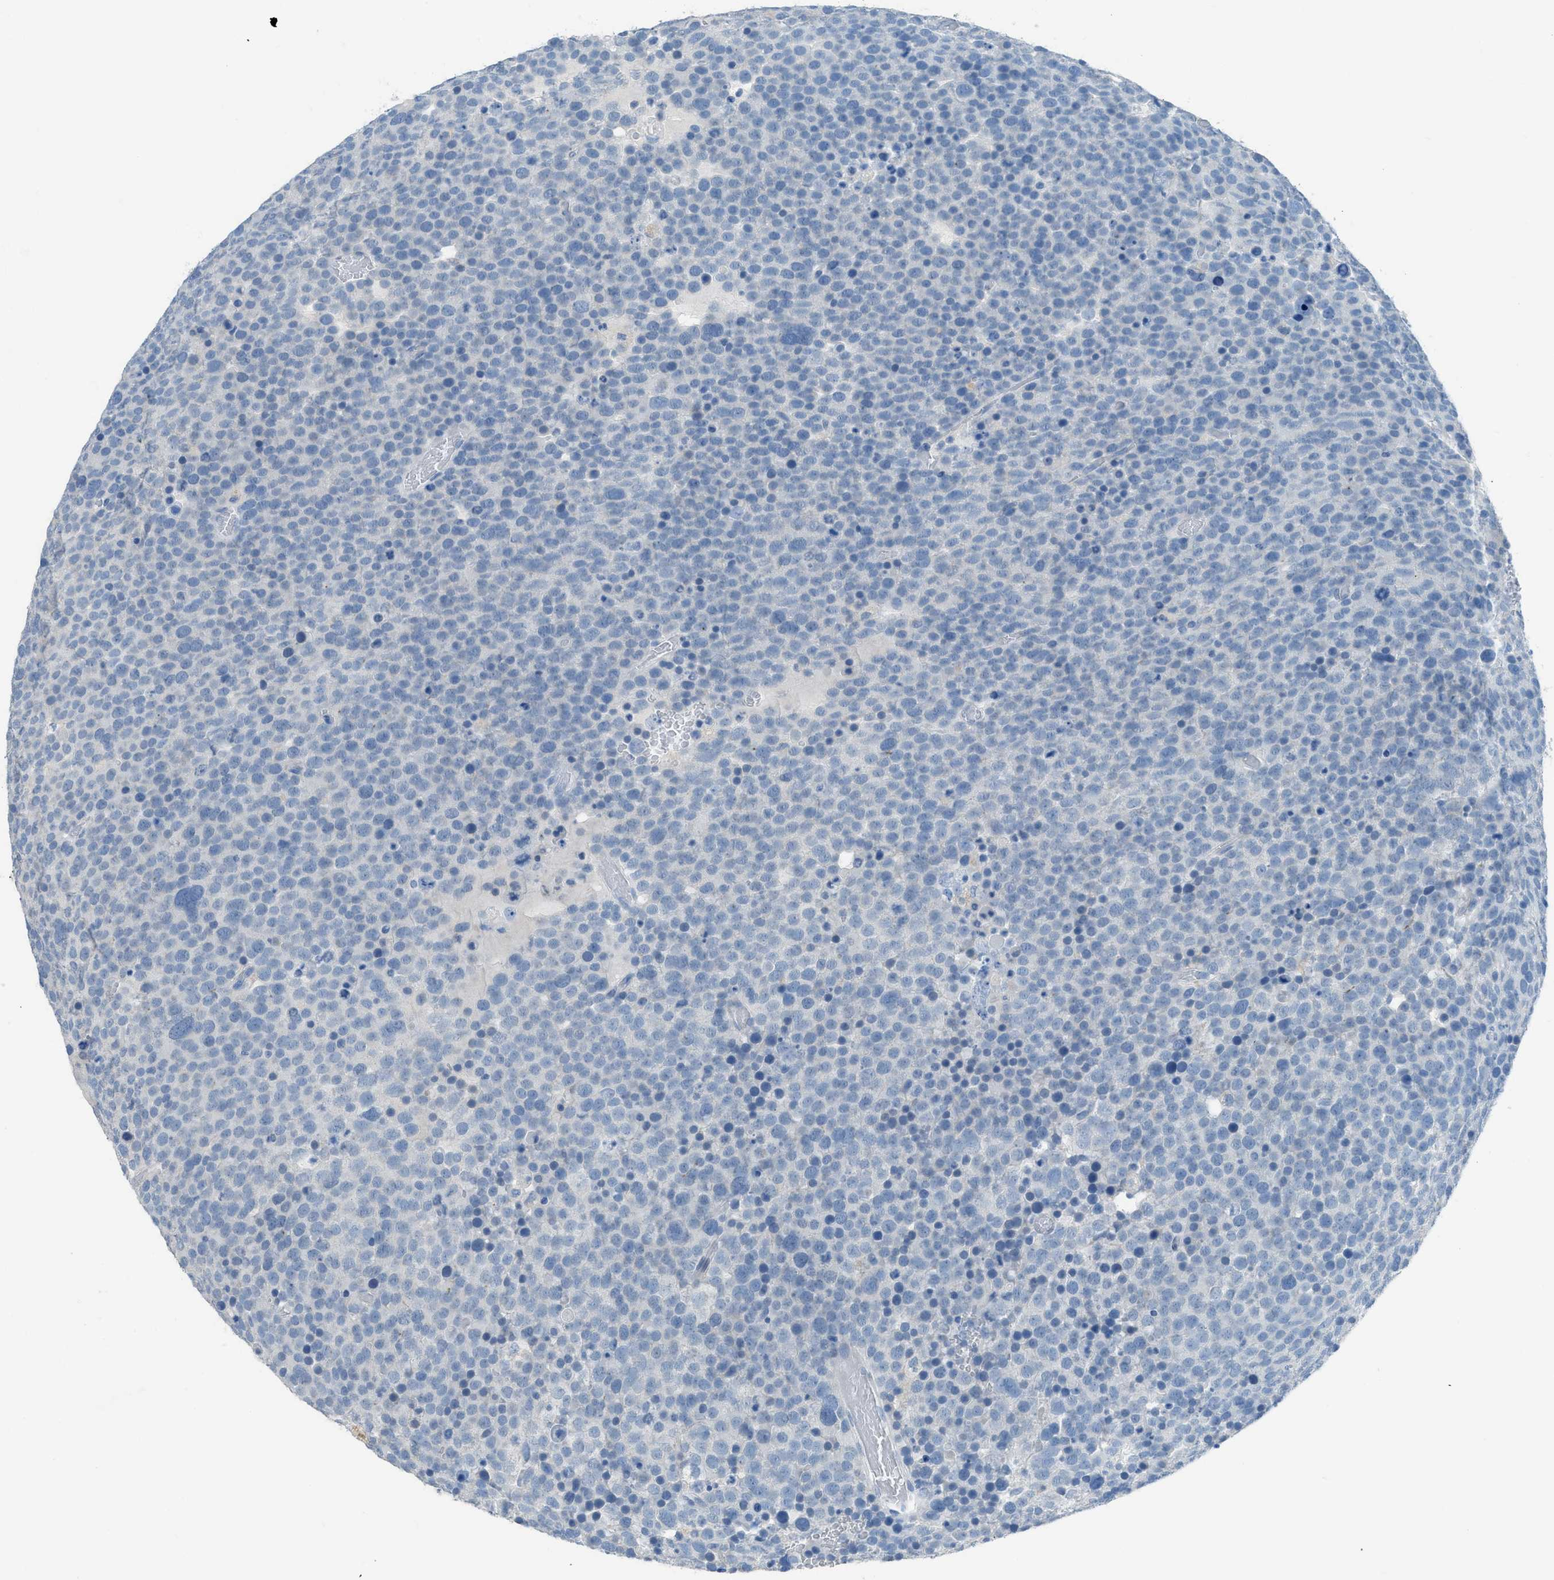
{"staining": {"intensity": "negative", "quantity": "none", "location": "none"}, "tissue": "testis cancer", "cell_type": "Tumor cells", "image_type": "cancer", "snomed": [{"axis": "morphology", "description": "Seminoma, NOS"}, {"axis": "topography", "description": "Testis"}], "caption": "Immunohistochemical staining of testis cancer exhibits no significant expression in tumor cells. The staining was performed using DAB (3,3'-diaminobenzidine) to visualize the protein expression in brown, while the nuclei were stained in blue with hematoxylin (Magnification: 20x).", "gene": "ACAN", "patient": {"sex": "male", "age": 71}}